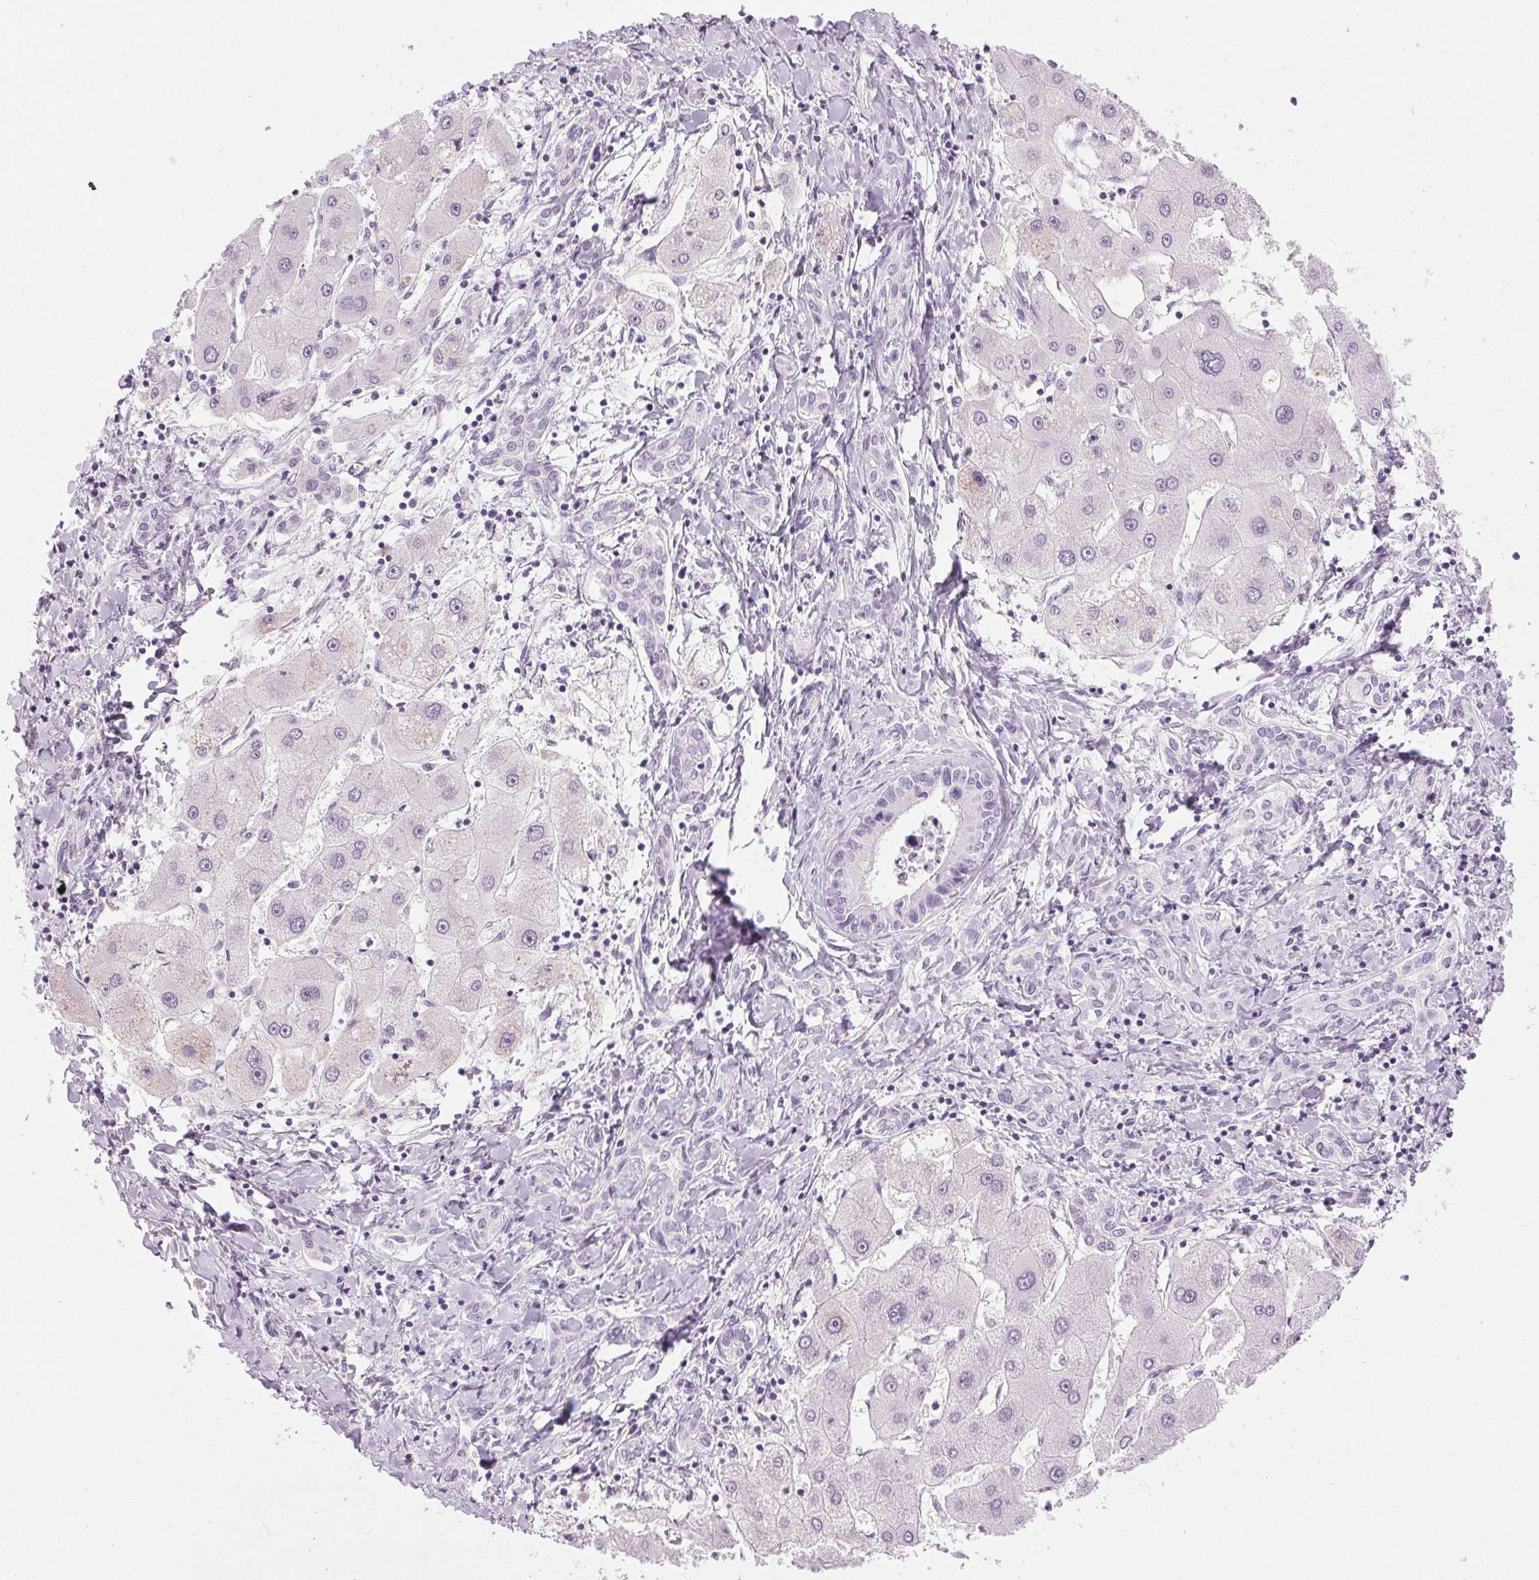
{"staining": {"intensity": "negative", "quantity": "none", "location": "none"}, "tissue": "liver cancer", "cell_type": "Tumor cells", "image_type": "cancer", "snomed": [{"axis": "morphology", "description": "Cholangiocarcinoma"}, {"axis": "topography", "description": "Liver"}], "caption": "Liver cancer was stained to show a protein in brown. There is no significant expression in tumor cells.", "gene": "BEND2", "patient": {"sex": "male", "age": 66}}